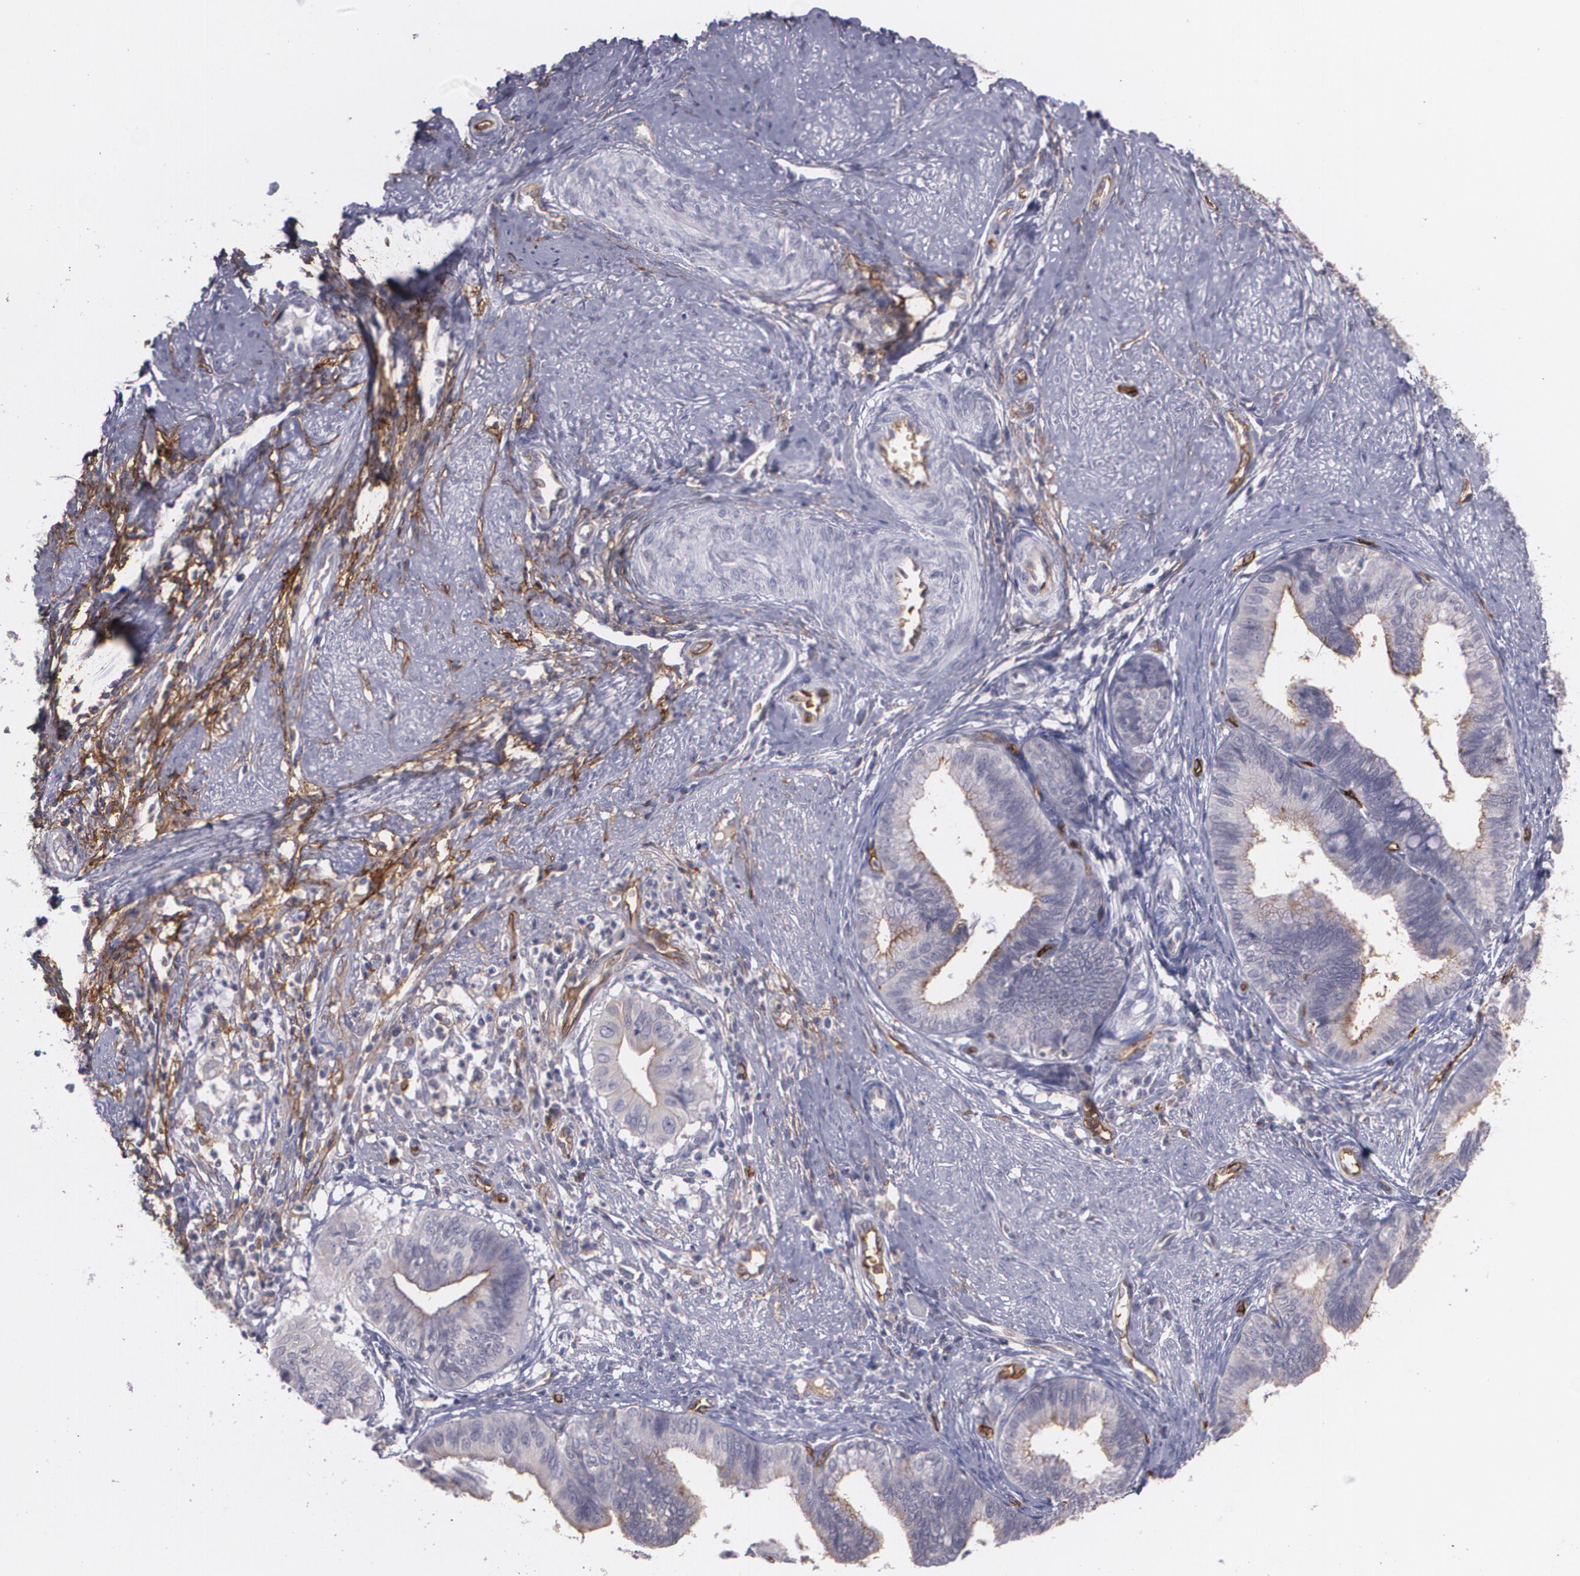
{"staining": {"intensity": "negative", "quantity": "none", "location": "none"}, "tissue": "cervical cancer", "cell_type": "Tumor cells", "image_type": "cancer", "snomed": [{"axis": "morphology", "description": "Adenocarcinoma, NOS"}, {"axis": "topography", "description": "Cervix"}], "caption": "An immunohistochemistry (IHC) image of cervical cancer is shown. There is no staining in tumor cells of cervical cancer. The staining was performed using DAB to visualize the protein expression in brown, while the nuclei were stained in blue with hematoxylin (Magnification: 20x).", "gene": "ACE", "patient": {"sex": "female", "age": 36}}